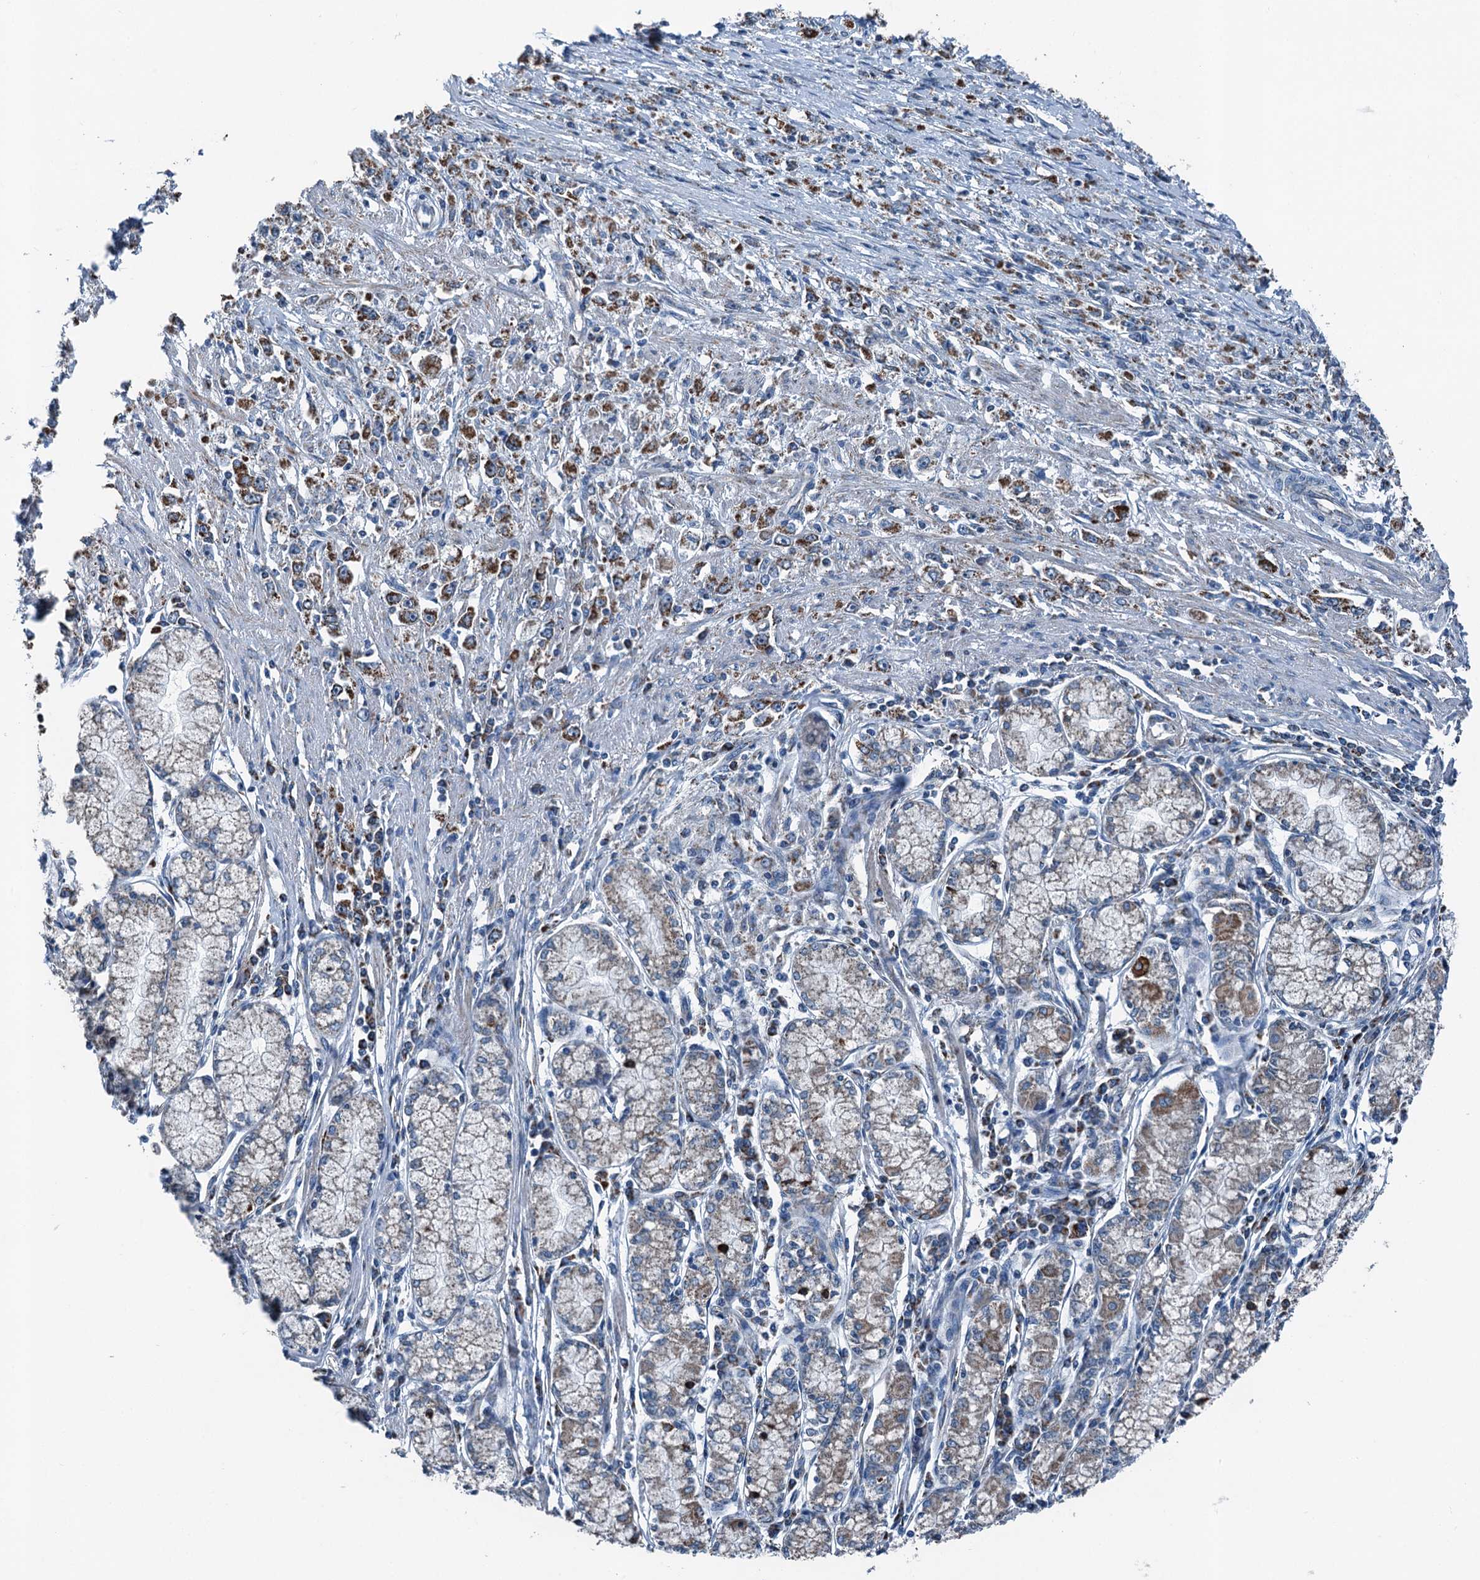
{"staining": {"intensity": "strong", "quantity": ">75%", "location": "cytoplasmic/membranous"}, "tissue": "stomach cancer", "cell_type": "Tumor cells", "image_type": "cancer", "snomed": [{"axis": "morphology", "description": "Adenocarcinoma, NOS"}, {"axis": "topography", "description": "Stomach"}], "caption": "A micrograph of adenocarcinoma (stomach) stained for a protein shows strong cytoplasmic/membranous brown staining in tumor cells.", "gene": "TRPT1", "patient": {"sex": "female", "age": 59}}